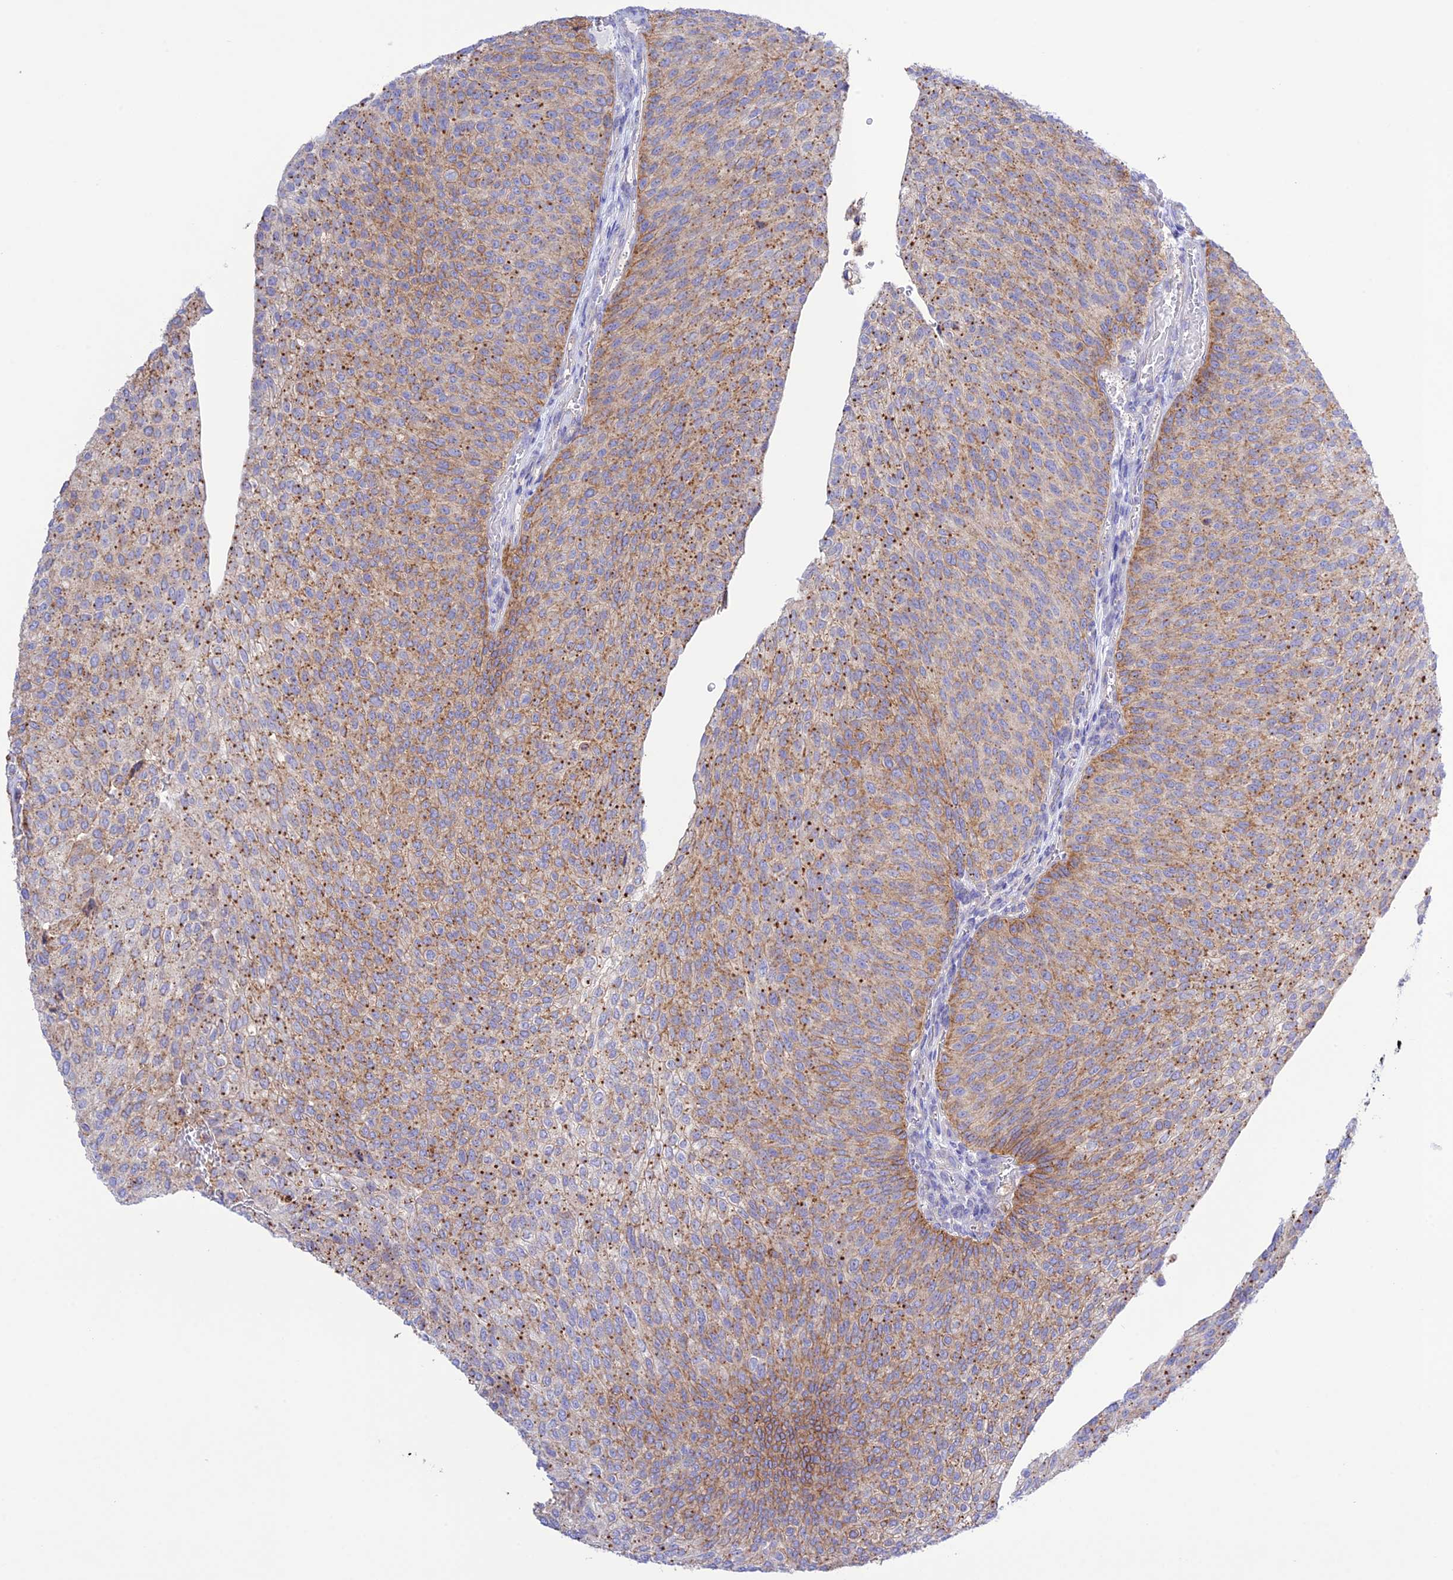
{"staining": {"intensity": "moderate", "quantity": ">75%", "location": "cytoplasmic/membranous"}, "tissue": "urothelial cancer", "cell_type": "Tumor cells", "image_type": "cancer", "snomed": [{"axis": "morphology", "description": "Urothelial carcinoma, High grade"}, {"axis": "topography", "description": "Urinary bladder"}], "caption": "Urothelial carcinoma (high-grade) stained with a brown dye reveals moderate cytoplasmic/membranous positive expression in approximately >75% of tumor cells.", "gene": "CHSY3", "patient": {"sex": "female", "age": 79}}